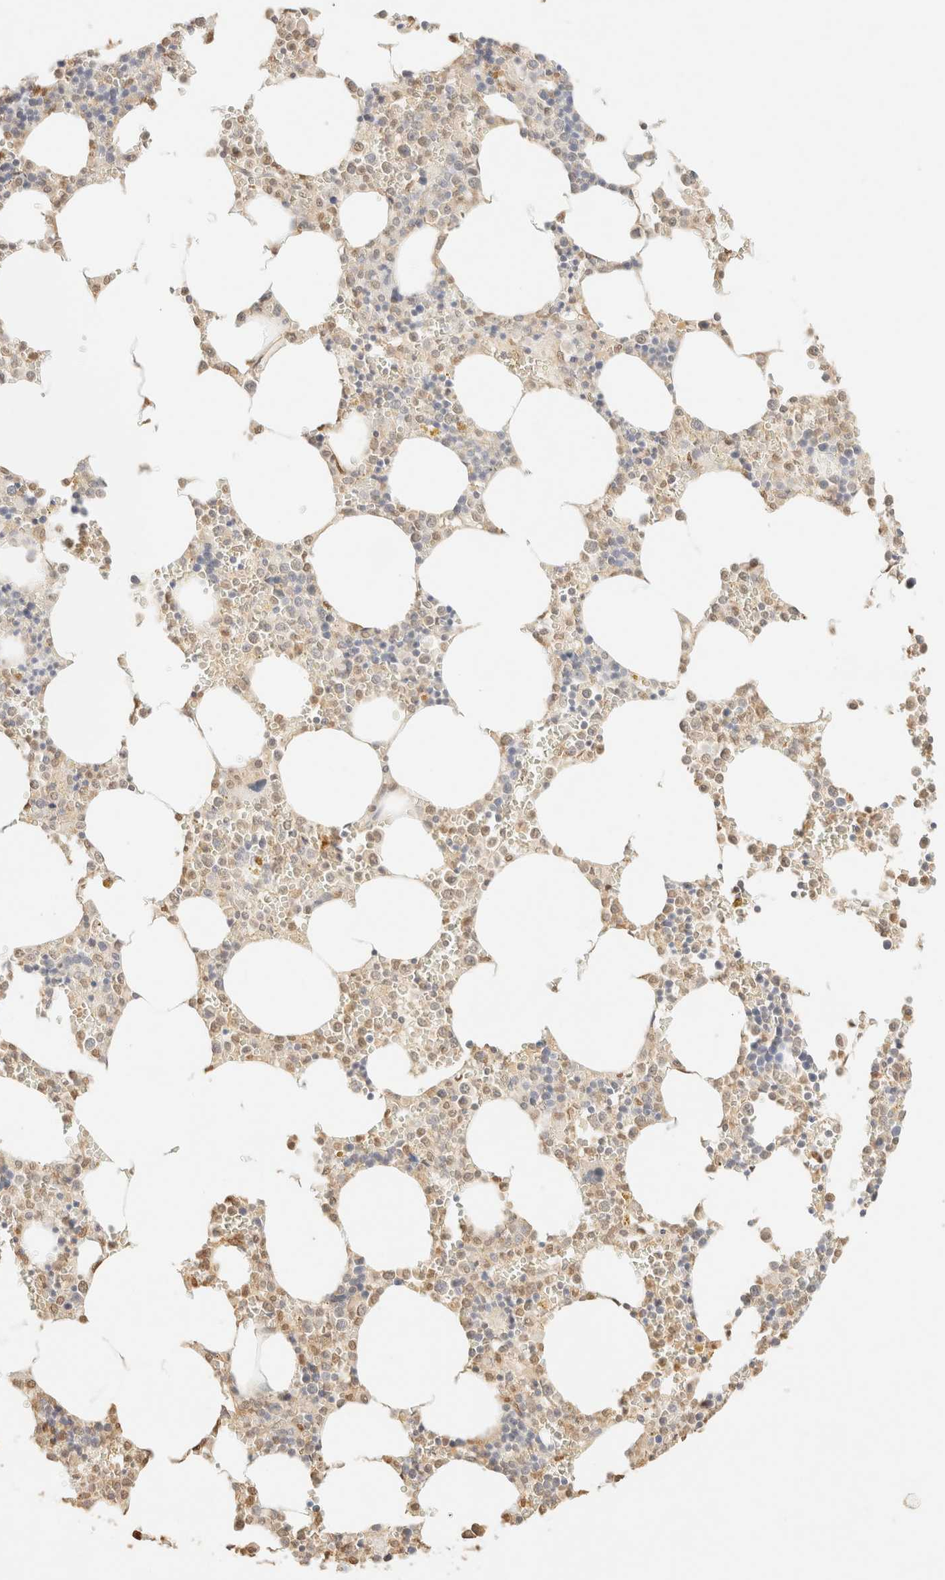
{"staining": {"intensity": "weak", "quantity": "25%-75%", "location": "nuclear"}, "tissue": "bone marrow", "cell_type": "Hematopoietic cells", "image_type": "normal", "snomed": [{"axis": "morphology", "description": "Normal tissue, NOS"}, {"axis": "topography", "description": "Bone marrow"}], "caption": "Benign bone marrow exhibits weak nuclear staining in about 25%-75% of hematopoietic cells, visualized by immunohistochemistry.", "gene": "S100A13", "patient": {"sex": "male", "age": 70}}